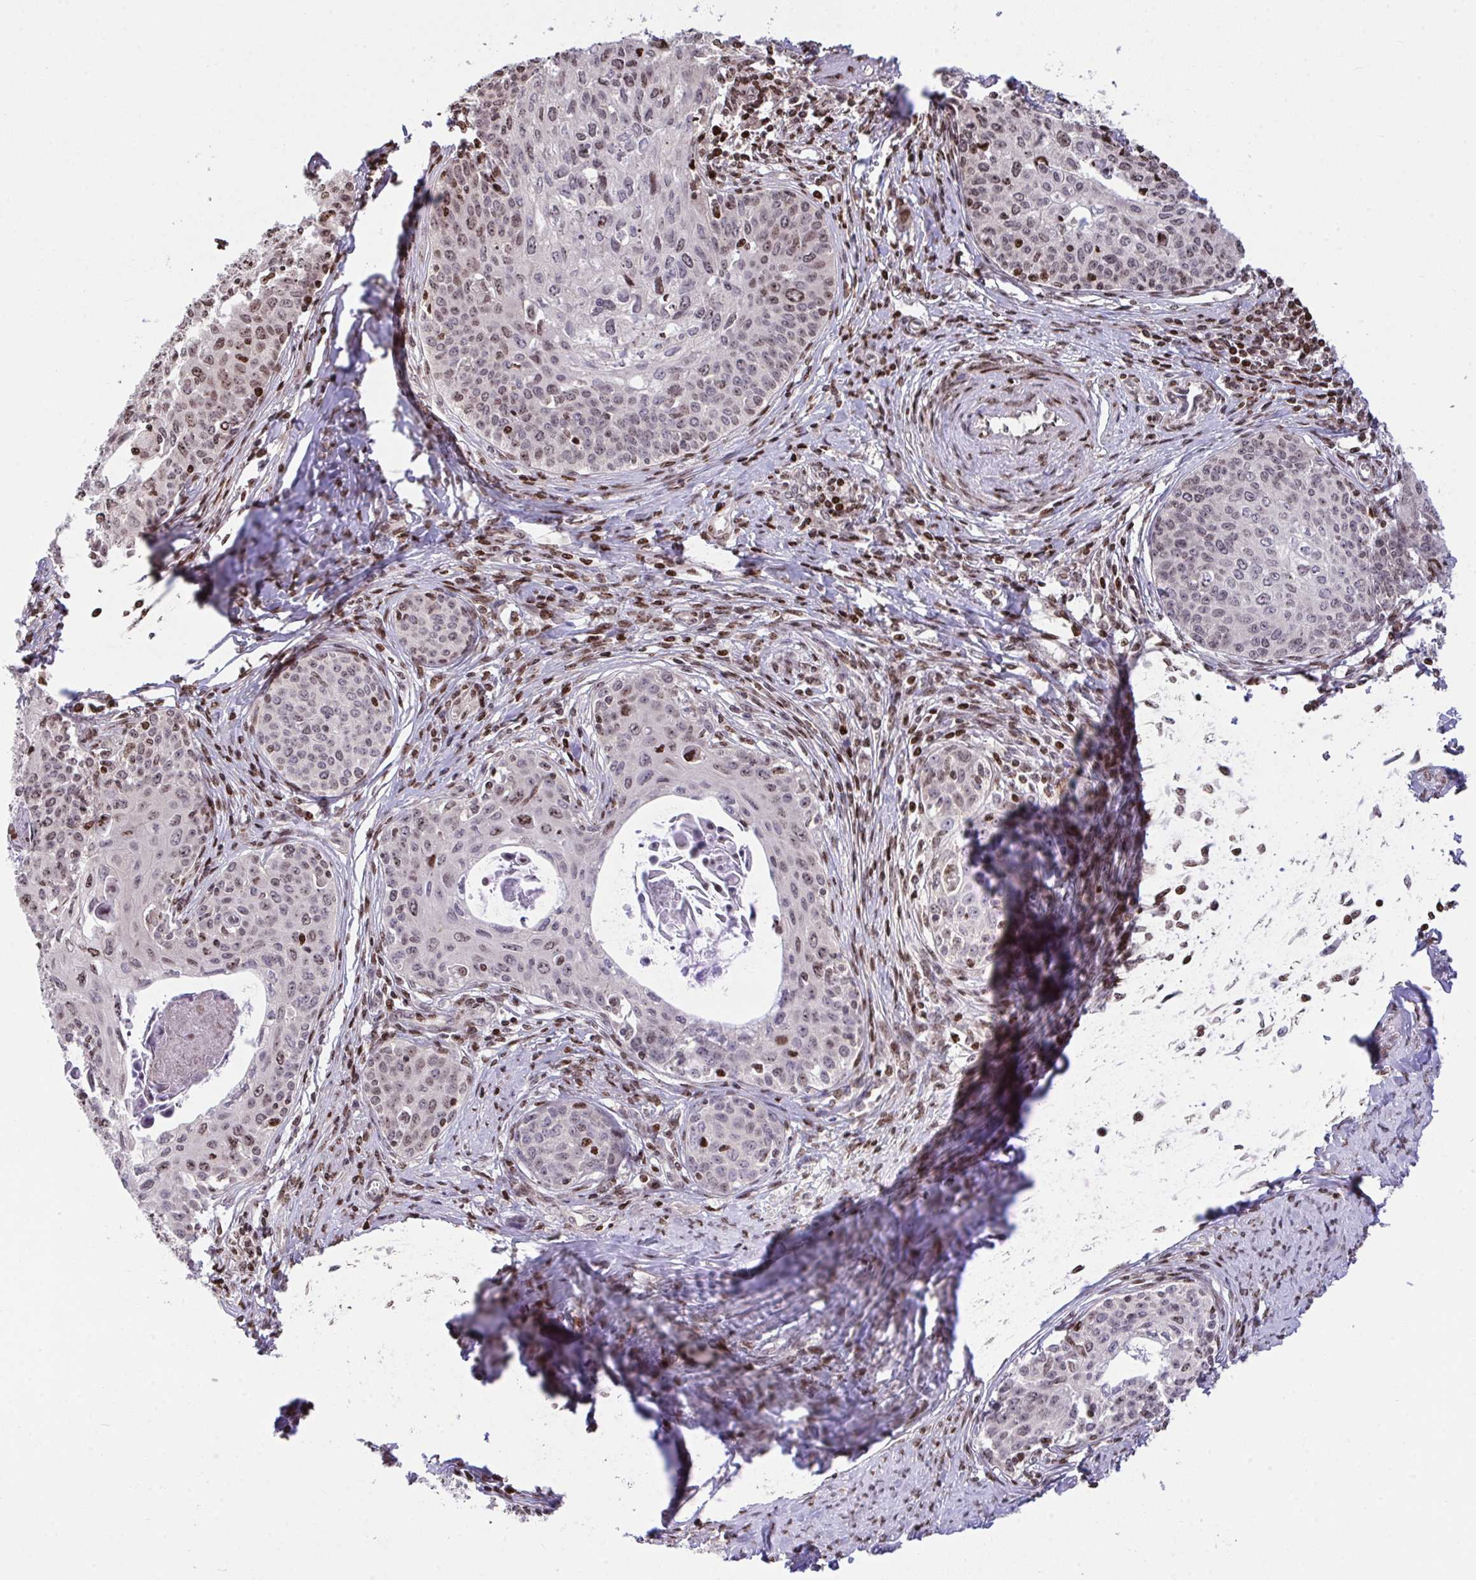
{"staining": {"intensity": "weak", "quantity": "25%-75%", "location": "nuclear"}, "tissue": "cervical cancer", "cell_type": "Tumor cells", "image_type": "cancer", "snomed": [{"axis": "morphology", "description": "Squamous cell carcinoma, NOS"}, {"axis": "morphology", "description": "Adenocarcinoma, NOS"}, {"axis": "topography", "description": "Cervix"}], "caption": "An immunohistochemistry photomicrograph of tumor tissue is shown. Protein staining in brown labels weak nuclear positivity in cervical cancer within tumor cells.", "gene": "RAPGEF5", "patient": {"sex": "female", "age": 52}}